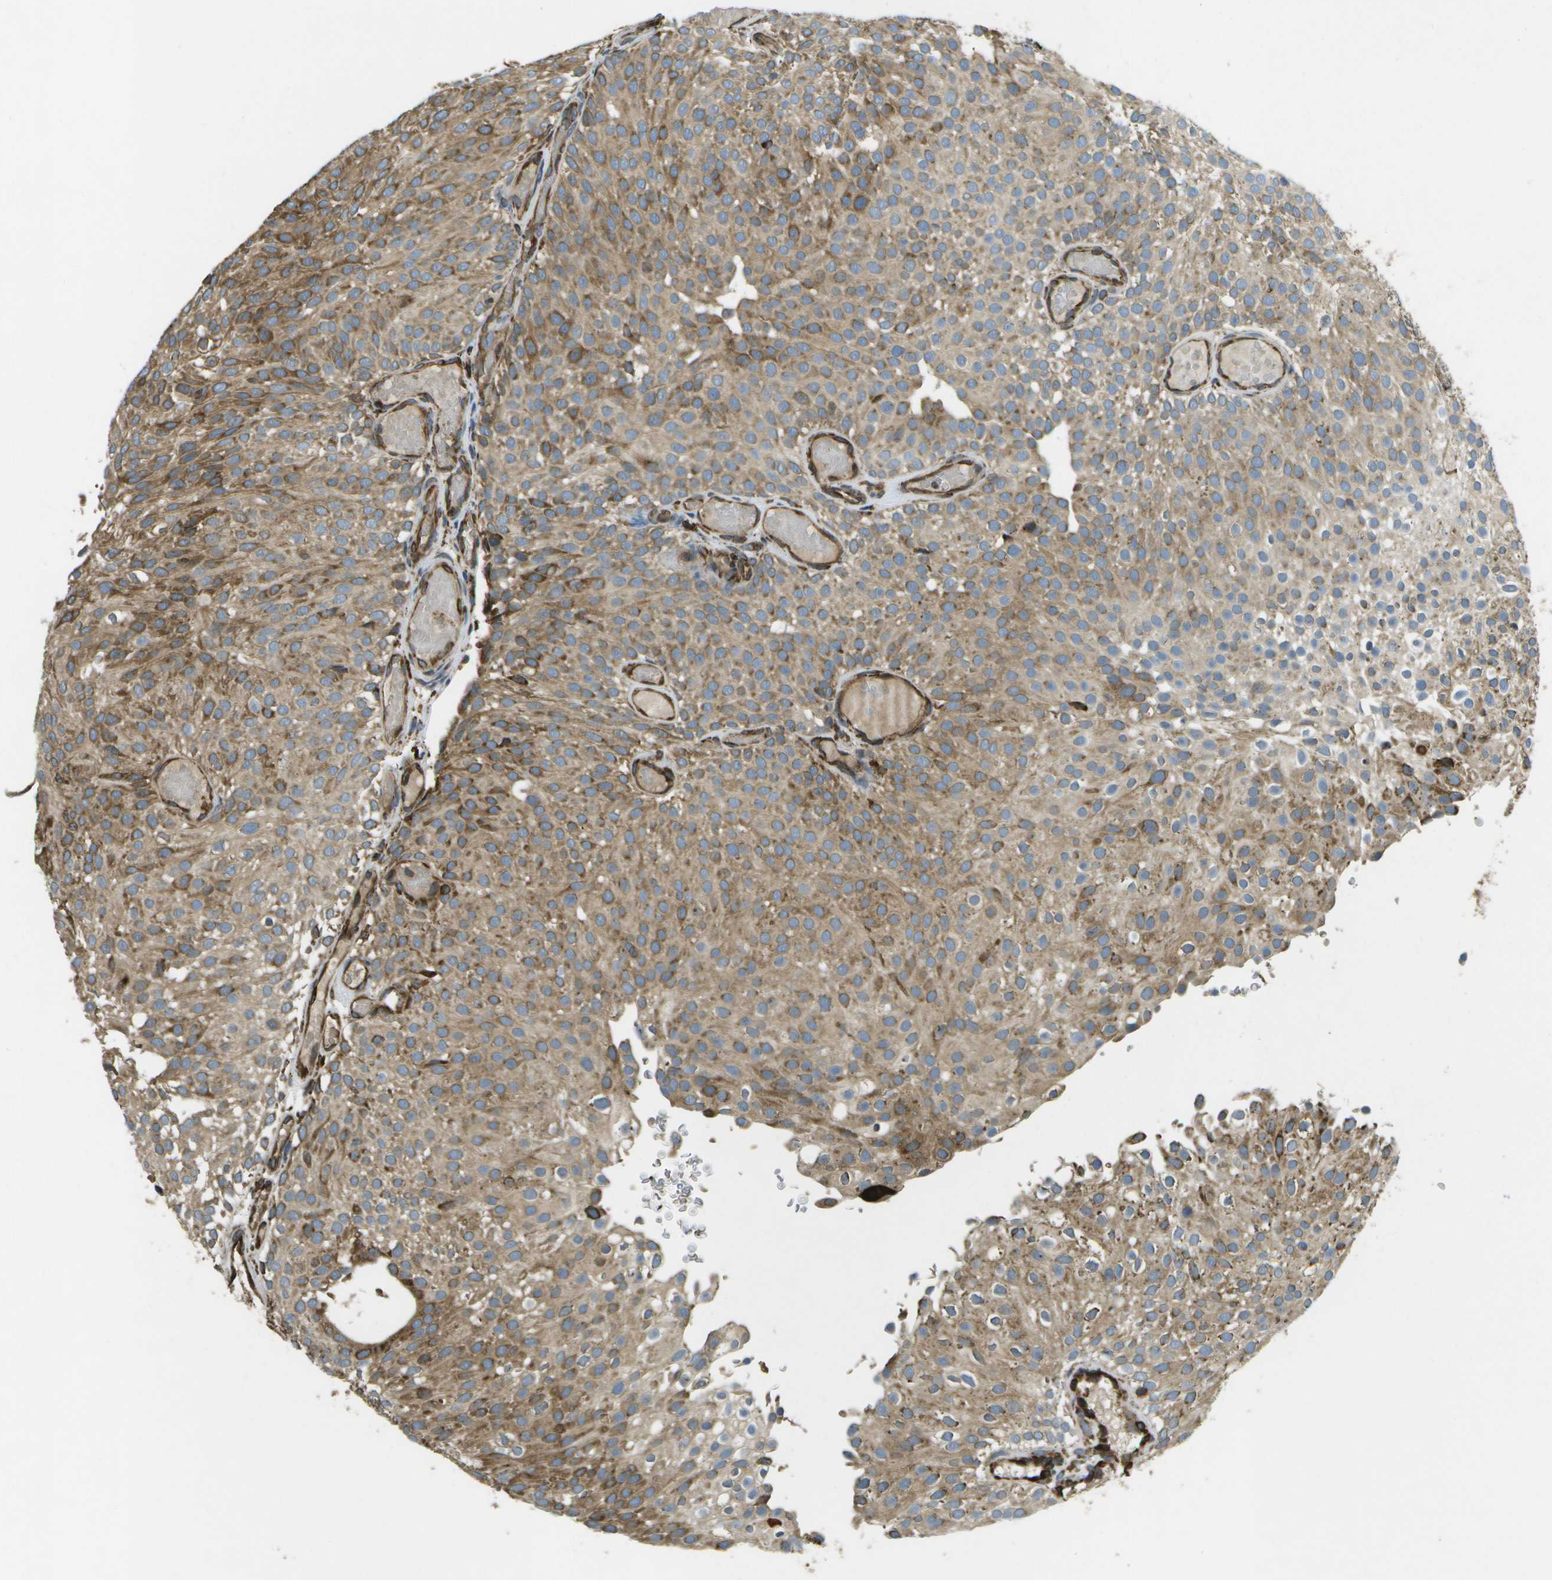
{"staining": {"intensity": "moderate", "quantity": ">75%", "location": "cytoplasmic/membranous"}, "tissue": "urothelial cancer", "cell_type": "Tumor cells", "image_type": "cancer", "snomed": [{"axis": "morphology", "description": "Urothelial carcinoma, Low grade"}, {"axis": "topography", "description": "Urinary bladder"}], "caption": "There is medium levels of moderate cytoplasmic/membranous positivity in tumor cells of urothelial carcinoma (low-grade), as demonstrated by immunohistochemical staining (brown color).", "gene": "PDIA4", "patient": {"sex": "male", "age": 78}}